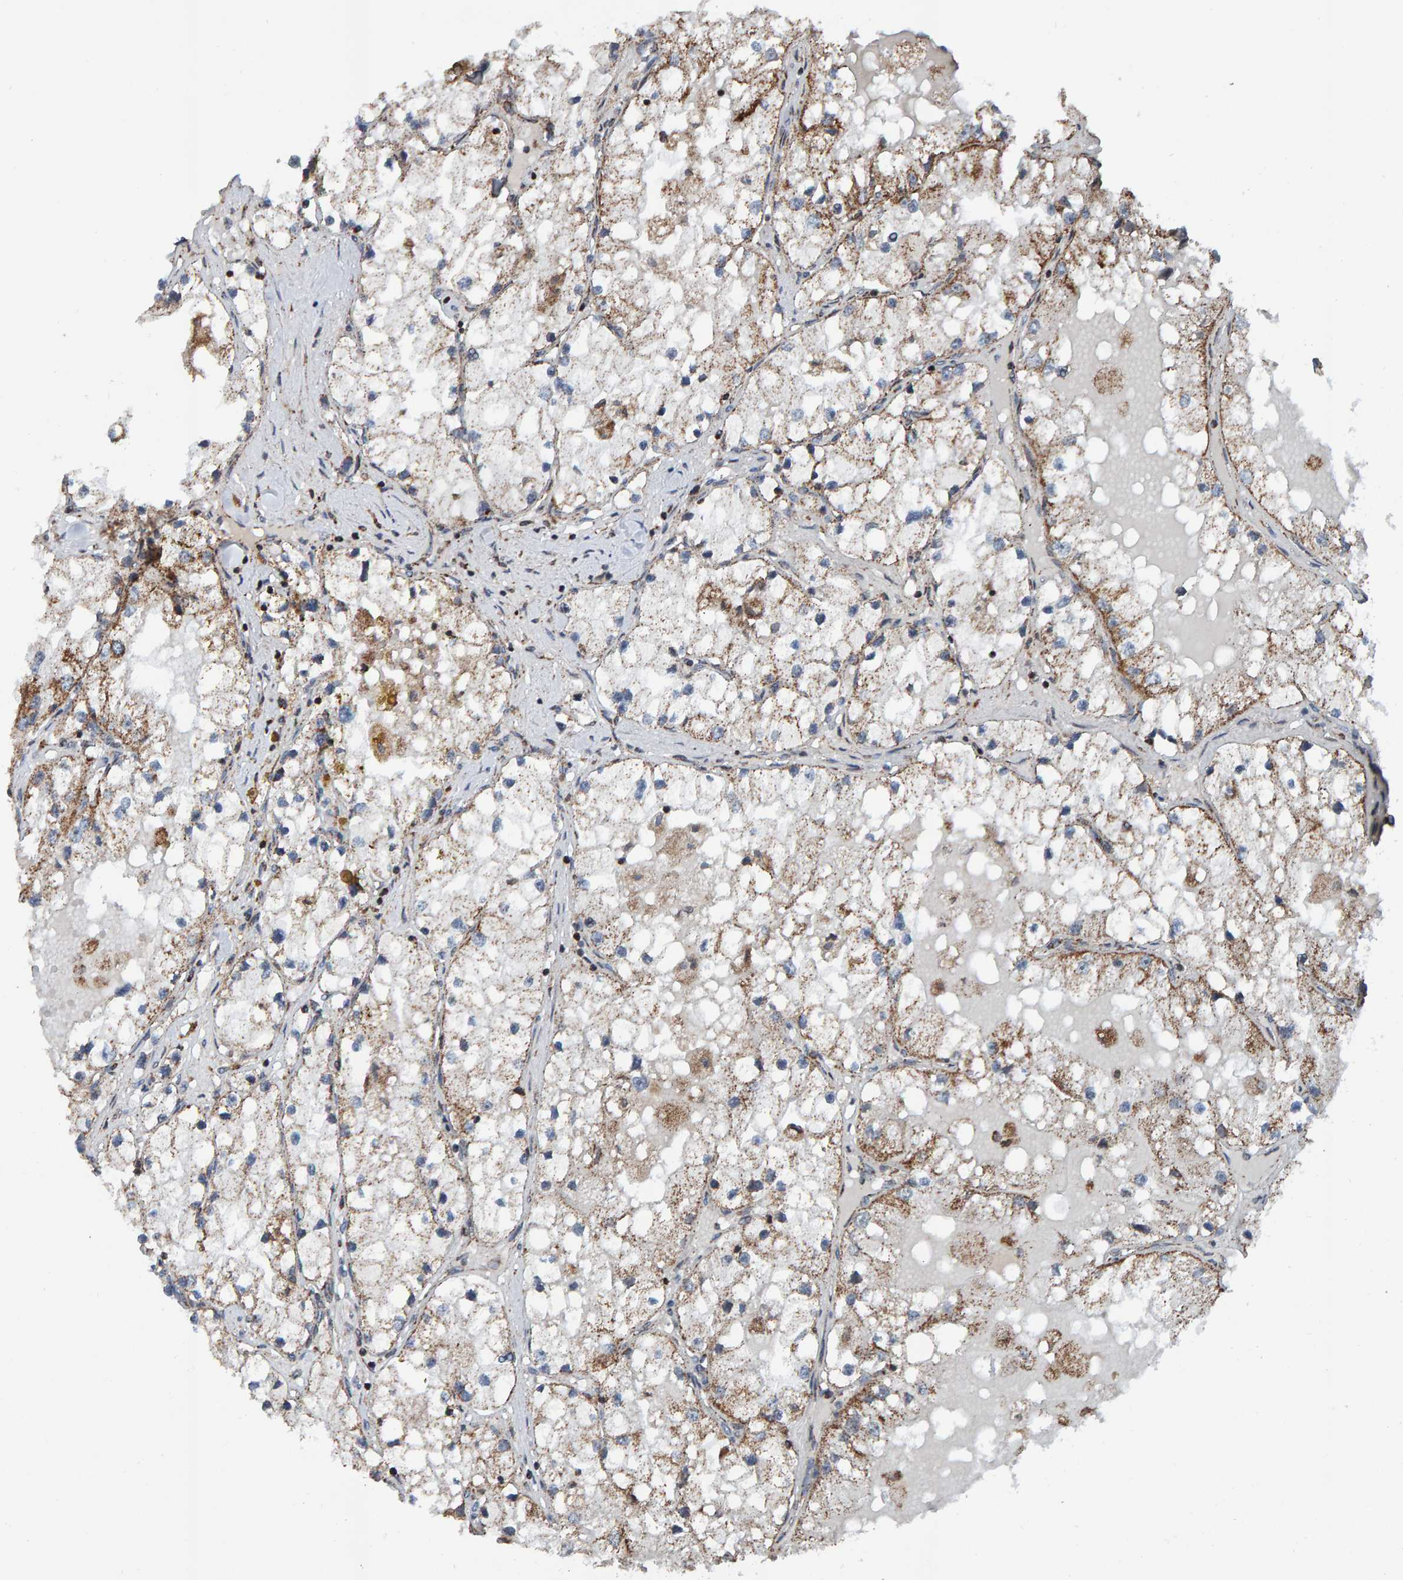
{"staining": {"intensity": "moderate", "quantity": "25%-75%", "location": "cytoplasmic/membranous"}, "tissue": "renal cancer", "cell_type": "Tumor cells", "image_type": "cancer", "snomed": [{"axis": "morphology", "description": "Adenocarcinoma, NOS"}, {"axis": "topography", "description": "Kidney"}], "caption": "Tumor cells show medium levels of moderate cytoplasmic/membranous expression in approximately 25%-75% of cells in human renal adenocarcinoma.", "gene": "ZNF48", "patient": {"sex": "male", "age": 68}}